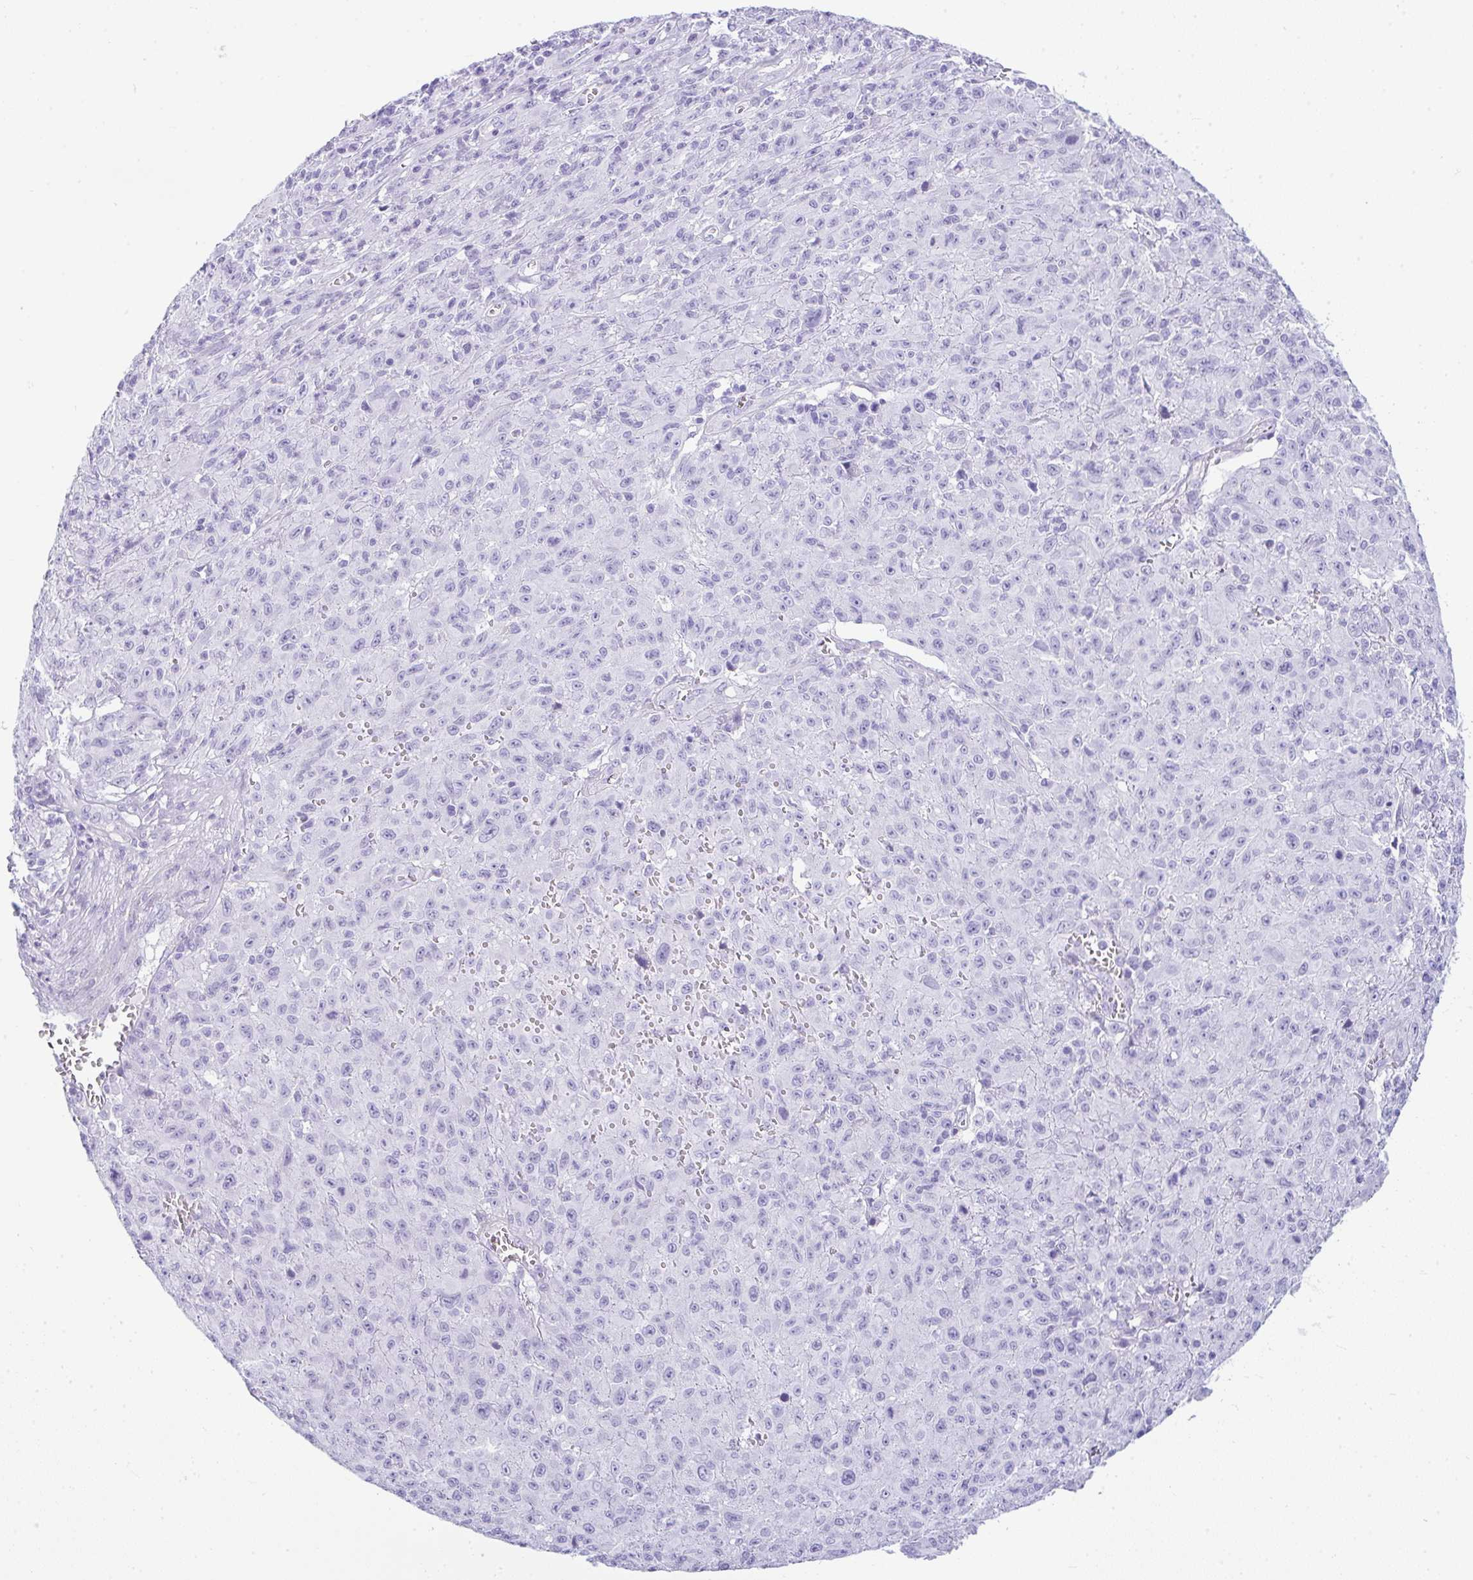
{"staining": {"intensity": "negative", "quantity": "none", "location": "none"}, "tissue": "melanoma", "cell_type": "Tumor cells", "image_type": "cancer", "snomed": [{"axis": "morphology", "description": "Malignant melanoma, NOS"}, {"axis": "topography", "description": "Skin"}], "caption": "Immunohistochemistry (IHC) image of human melanoma stained for a protein (brown), which reveals no expression in tumor cells.", "gene": "RASL10A", "patient": {"sex": "male", "age": 46}}